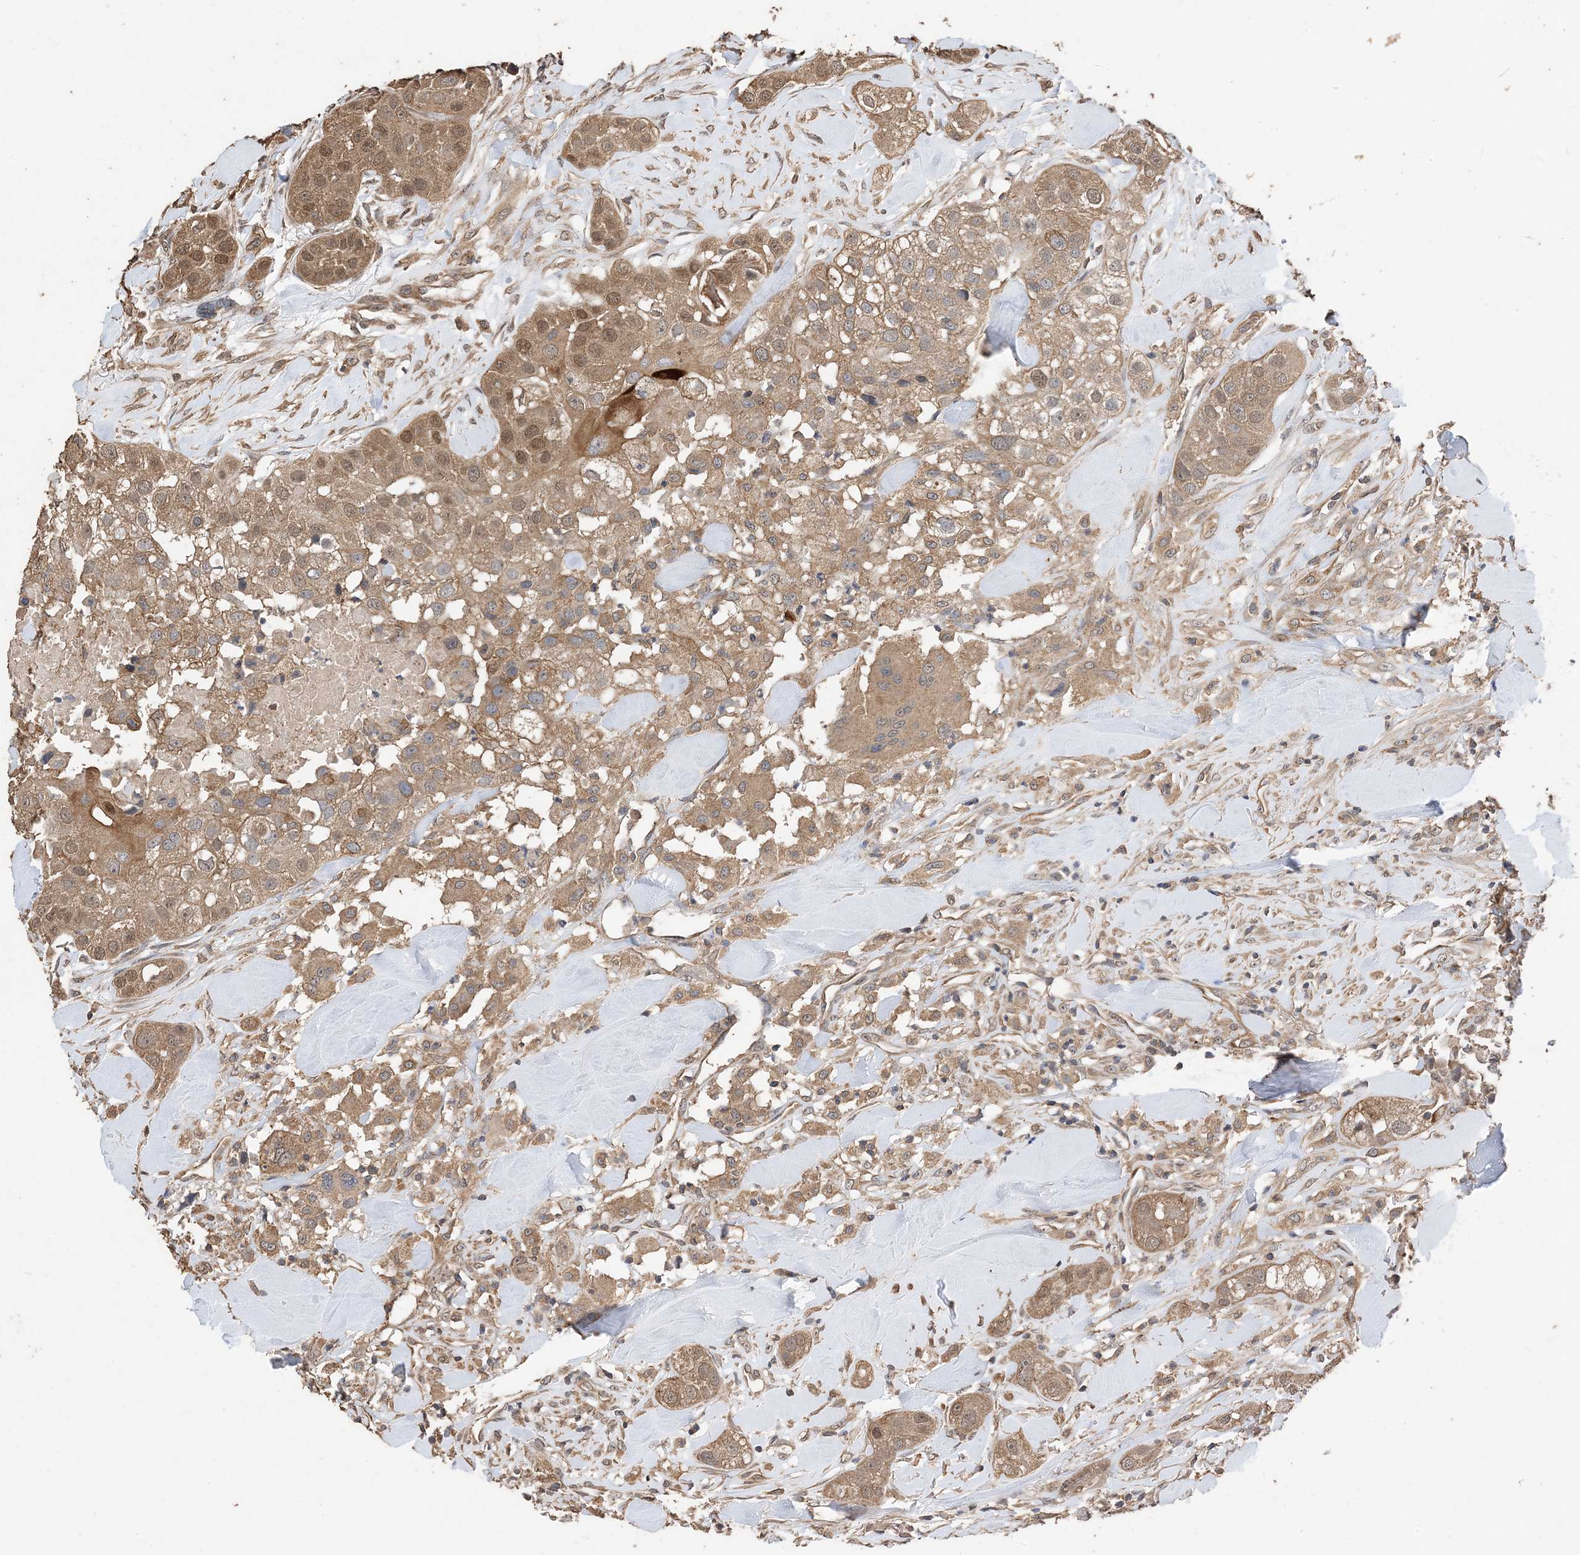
{"staining": {"intensity": "moderate", "quantity": ">75%", "location": "cytoplasmic/membranous,nuclear"}, "tissue": "head and neck cancer", "cell_type": "Tumor cells", "image_type": "cancer", "snomed": [{"axis": "morphology", "description": "Normal tissue, NOS"}, {"axis": "morphology", "description": "Squamous cell carcinoma, NOS"}, {"axis": "topography", "description": "Skeletal muscle"}, {"axis": "topography", "description": "Head-Neck"}], "caption": "Protein expression analysis of head and neck cancer exhibits moderate cytoplasmic/membranous and nuclear staining in approximately >75% of tumor cells.", "gene": "ZKSCAN5", "patient": {"sex": "male", "age": 51}}